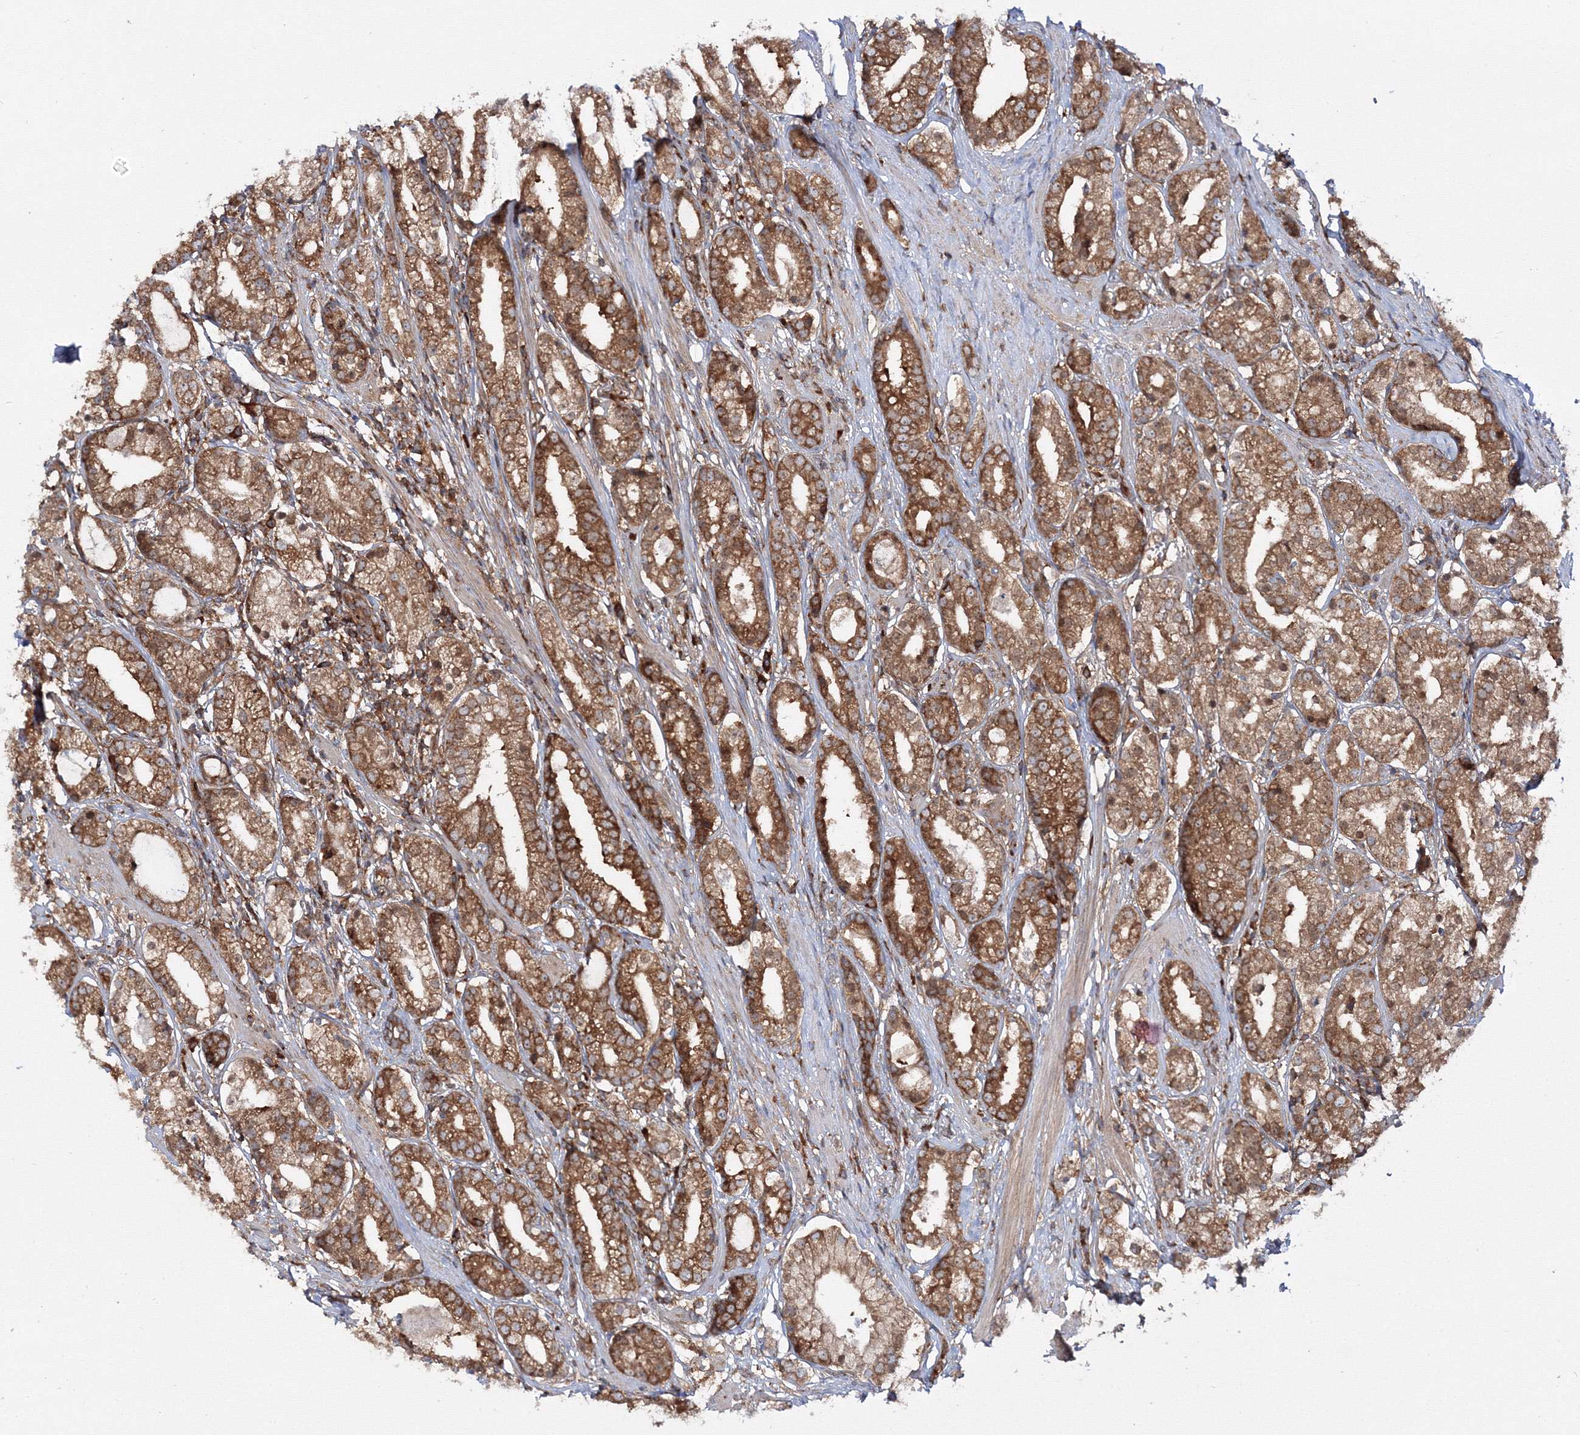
{"staining": {"intensity": "strong", "quantity": ">75%", "location": "cytoplasmic/membranous"}, "tissue": "prostate cancer", "cell_type": "Tumor cells", "image_type": "cancer", "snomed": [{"axis": "morphology", "description": "Adenocarcinoma, High grade"}, {"axis": "topography", "description": "Prostate"}], "caption": "This is a micrograph of IHC staining of high-grade adenocarcinoma (prostate), which shows strong expression in the cytoplasmic/membranous of tumor cells.", "gene": "HARS1", "patient": {"sex": "male", "age": 69}}